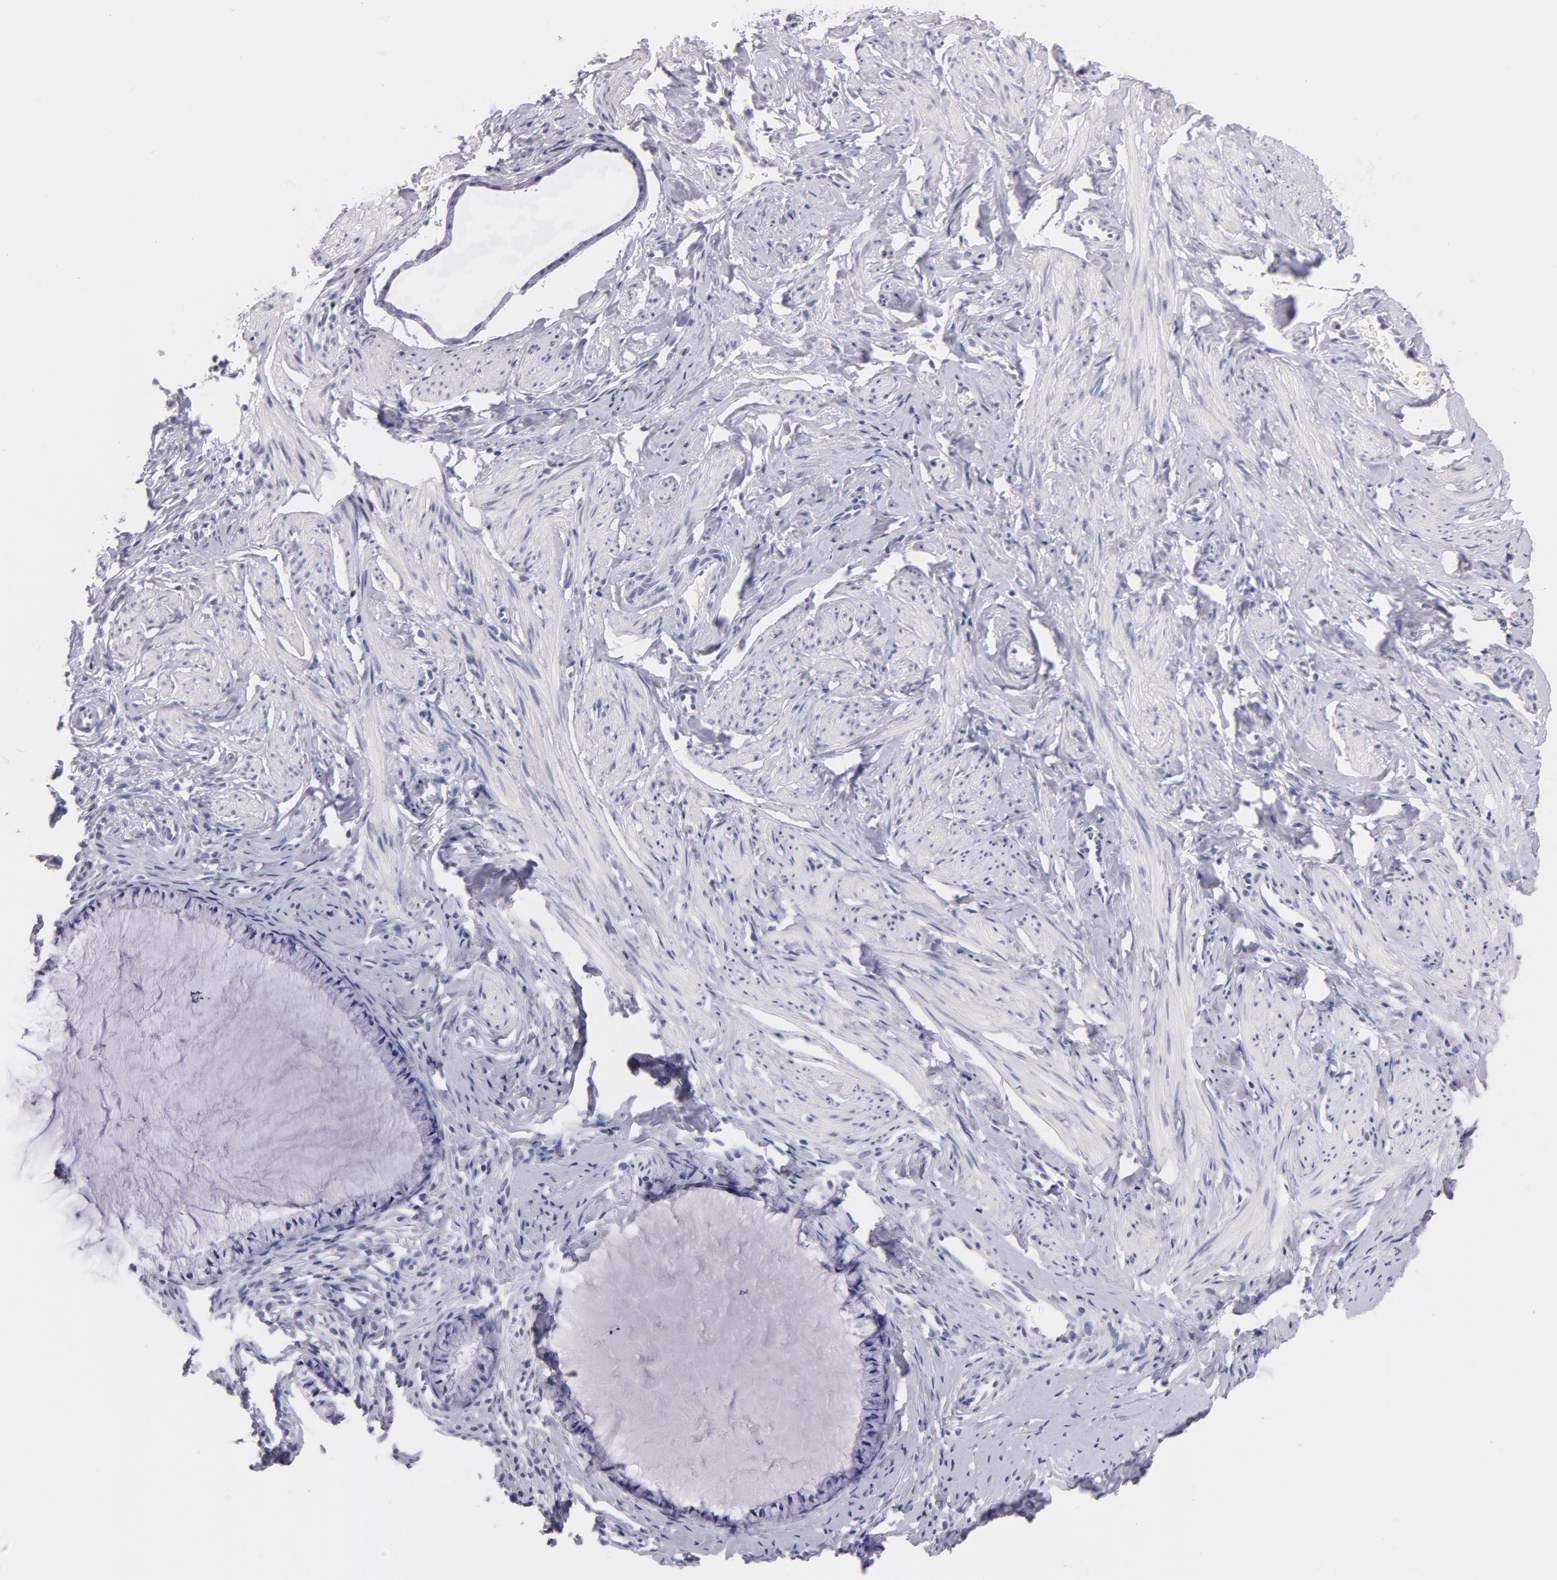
{"staining": {"intensity": "negative", "quantity": "none", "location": "none"}, "tissue": "cervix", "cell_type": "Glandular cells", "image_type": "normal", "snomed": [{"axis": "morphology", "description": "Normal tissue, NOS"}, {"axis": "topography", "description": "Cervix"}], "caption": "Immunohistochemistry (IHC) micrograph of unremarkable human cervix stained for a protein (brown), which exhibits no expression in glandular cells. The staining was performed using DAB (3,3'-diaminobenzidine) to visualize the protein expression in brown, while the nuclei were stained in blue with hematoxylin (Magnification: 20x).", "gene": "CD44", "patient": {"sex": "female", "age": 70}}